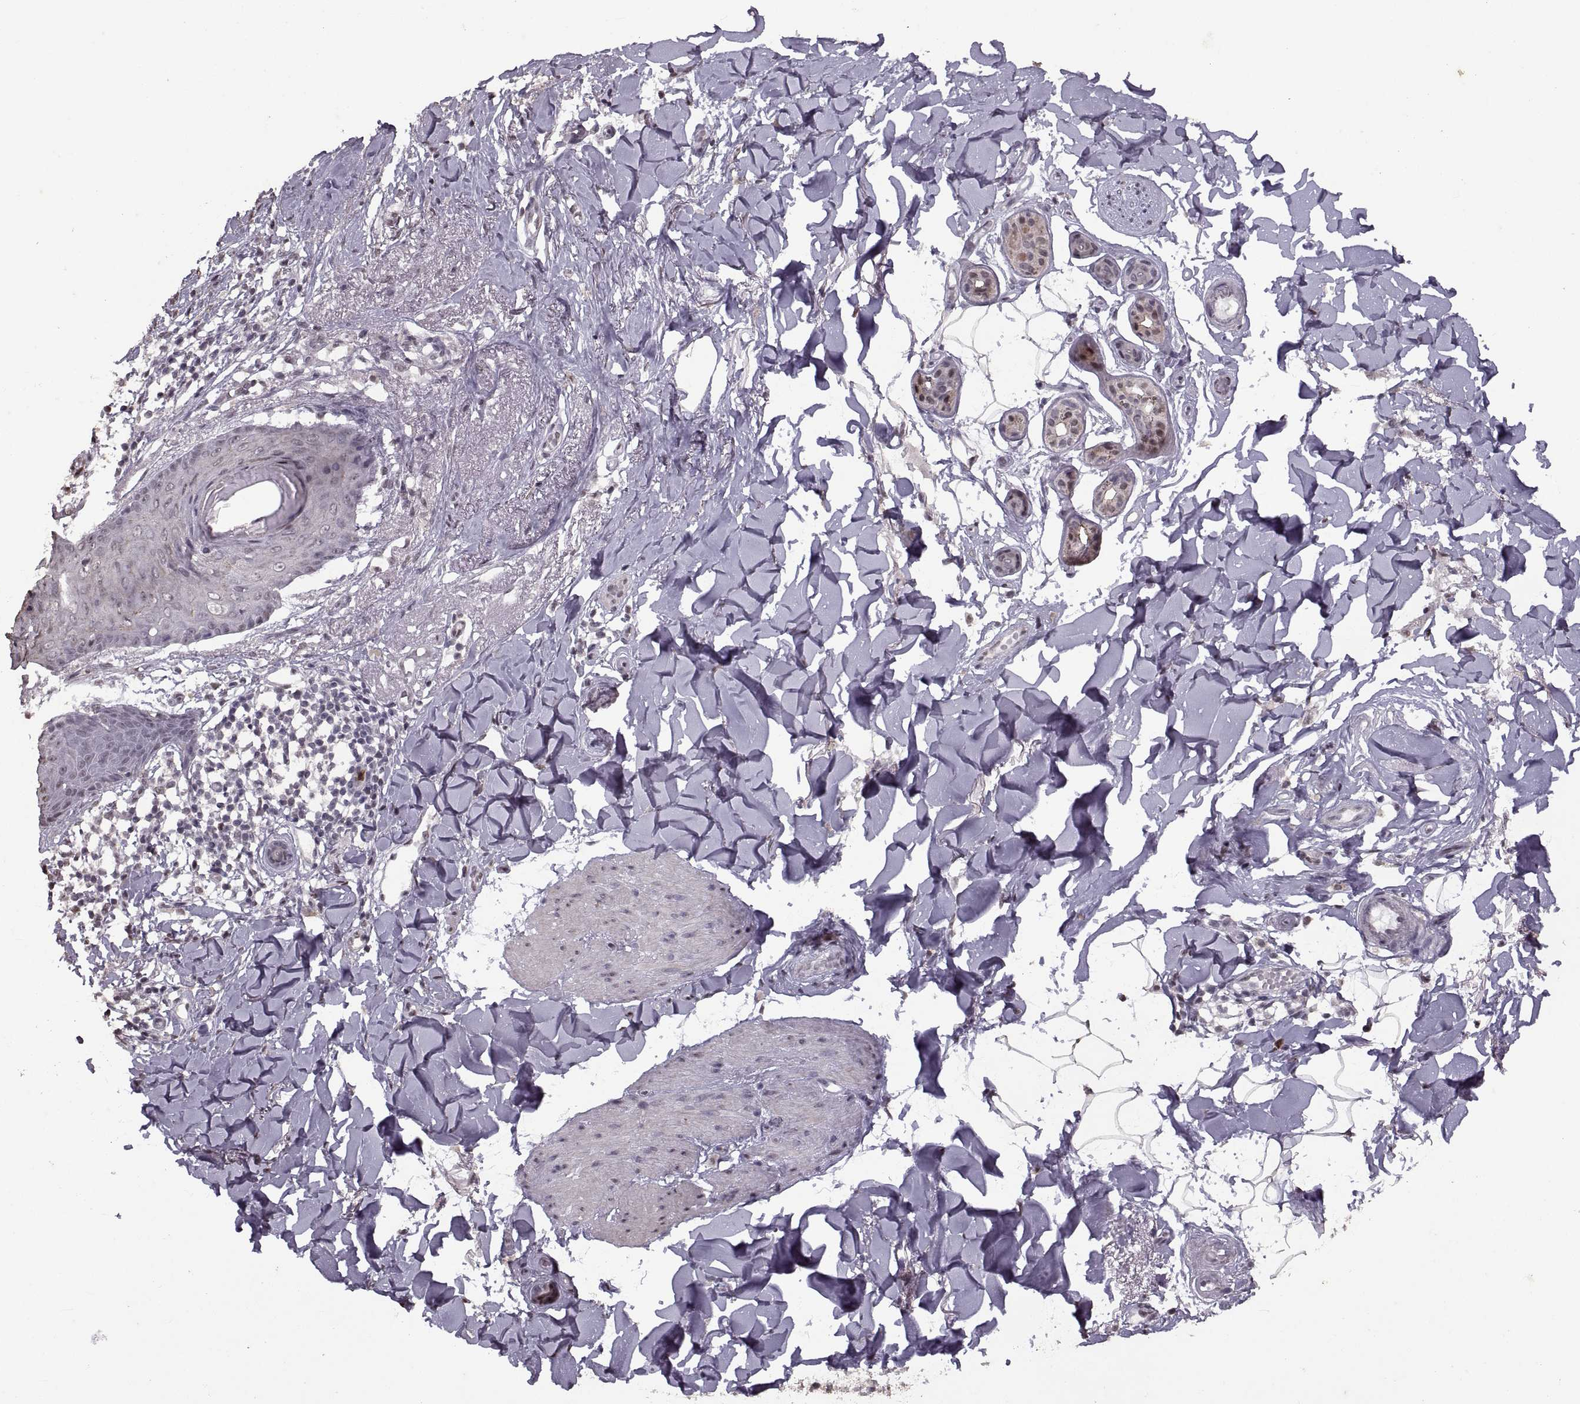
{"staining": {"intensity": "negative", "quantity": "none", "location": "none"}, "tissue": "skin cancer", "cell_type": "Tumor cells", "image_type": "cancer", "snomed": [{"axis": "morphology", "description": "Normal tissue, NOS"}, {"axis": "morphology", "description": "Basal cell carcinoma"}, {"axis": "topography", "description": "Skin"}], "caption": "Tumor cells are negative for brown protein staining in skin cancer. (DAB (3,3'-diaminobenzidine) immunohistochemistry with hematoxylin counter stain).", "gene": "PALS1", "patient": {"sex": "male", "age": 84}}